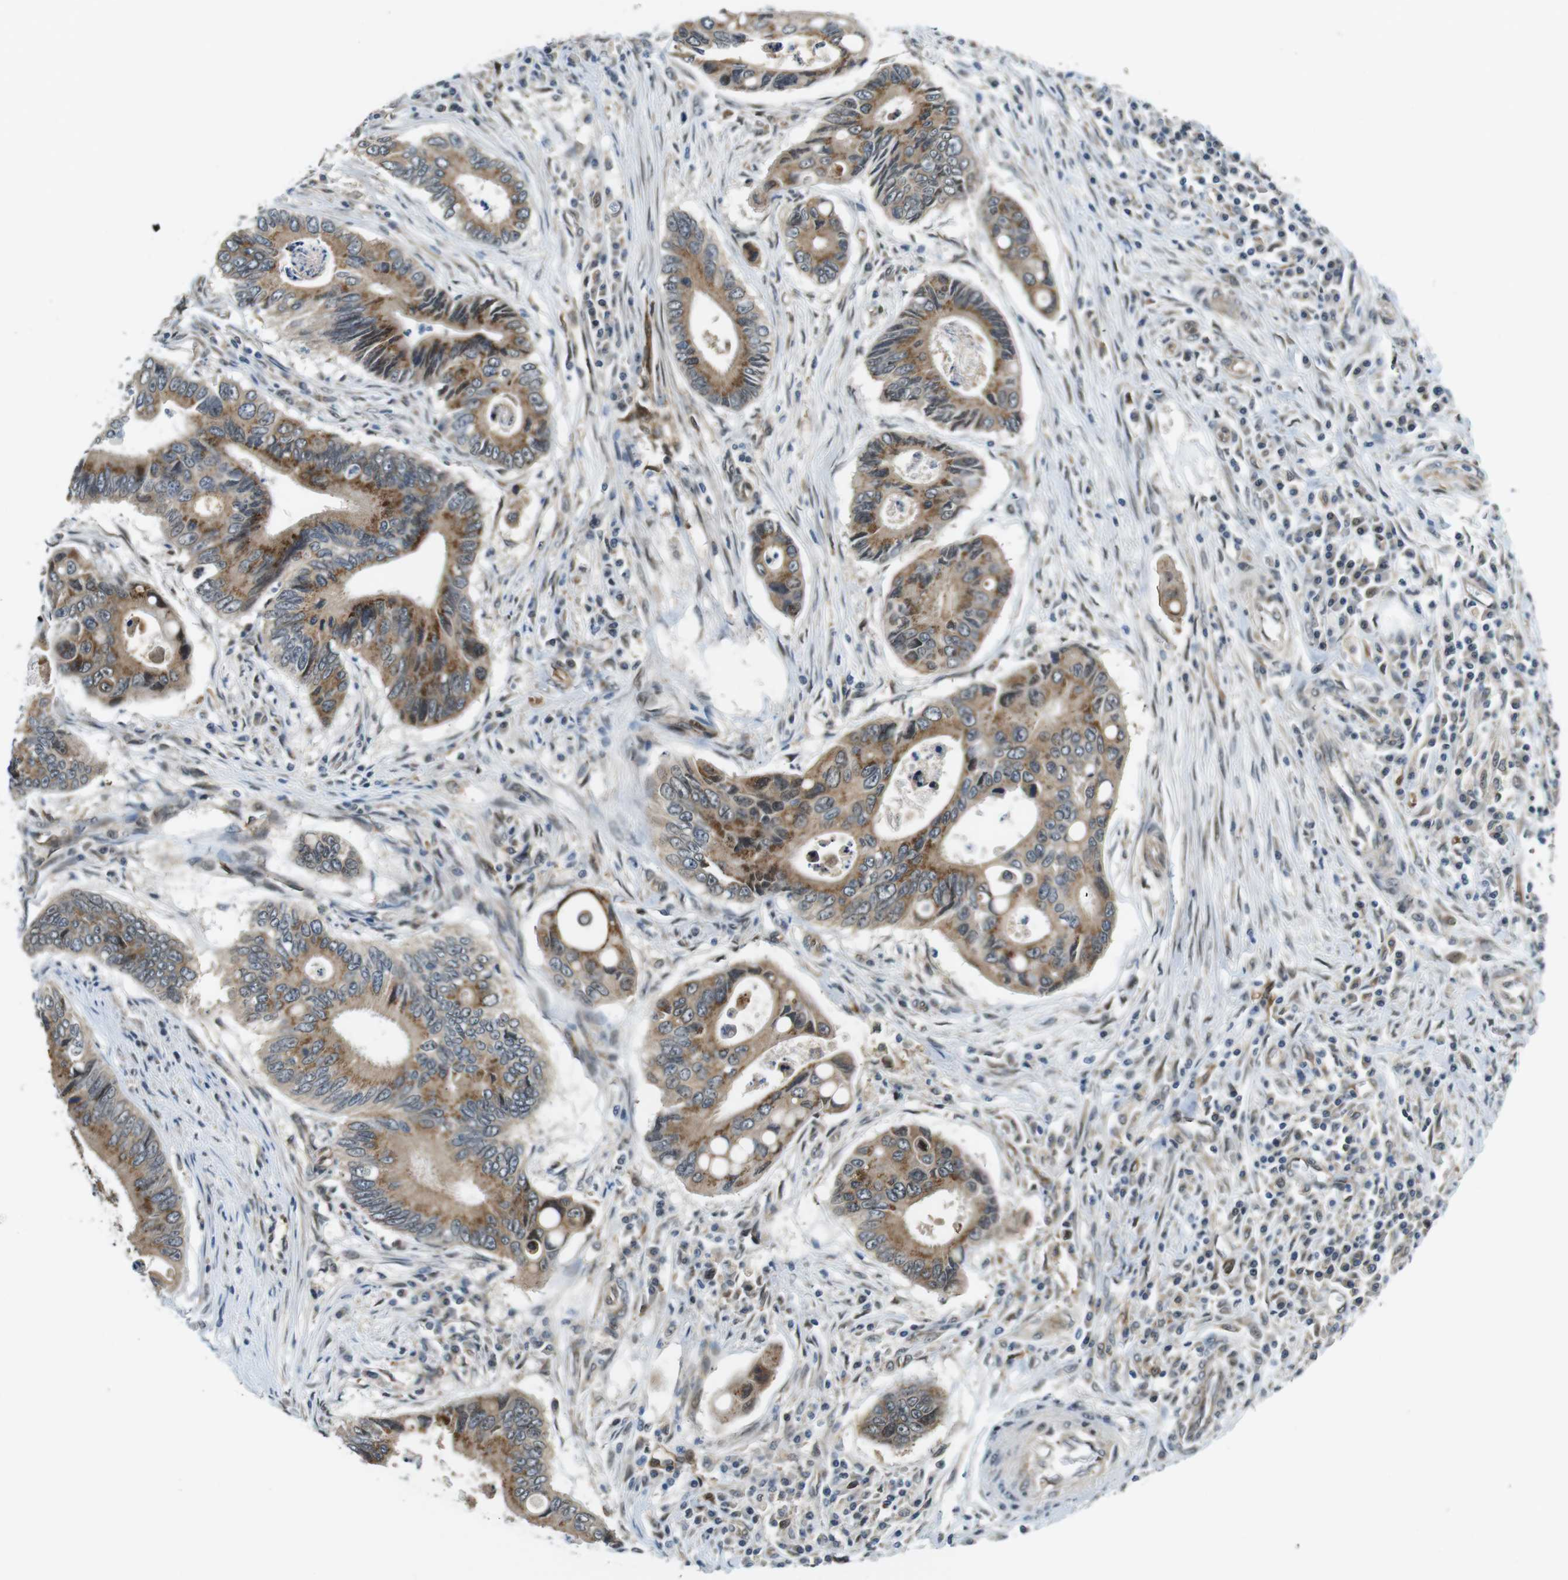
{"staining": {"intensity": "moderate", "quantity": ">75%", "location": "cytoplasmic/membranous"}, "tissue": "colorectal cancer", "cell_type": "Tumor cells", "image_type": "cancer", "snomed": [{"axis": "morphology", "description": "Inflammation, NOS"}, {"axis": "morphology", "description": "Adenocarcinoma, NOS"}, {"axis": "topography", "description": "Colon"}], "caption": "DAB immunohistochemical staining of colorectal cancer (adenocarcinoma) displays moderate cytoplasmic/membranous protein positivity in about >75% of tumor cells. Nuclei are stained in blue.", "gene": "PALD1", "patient": {"sex": "male", "age": 72}}